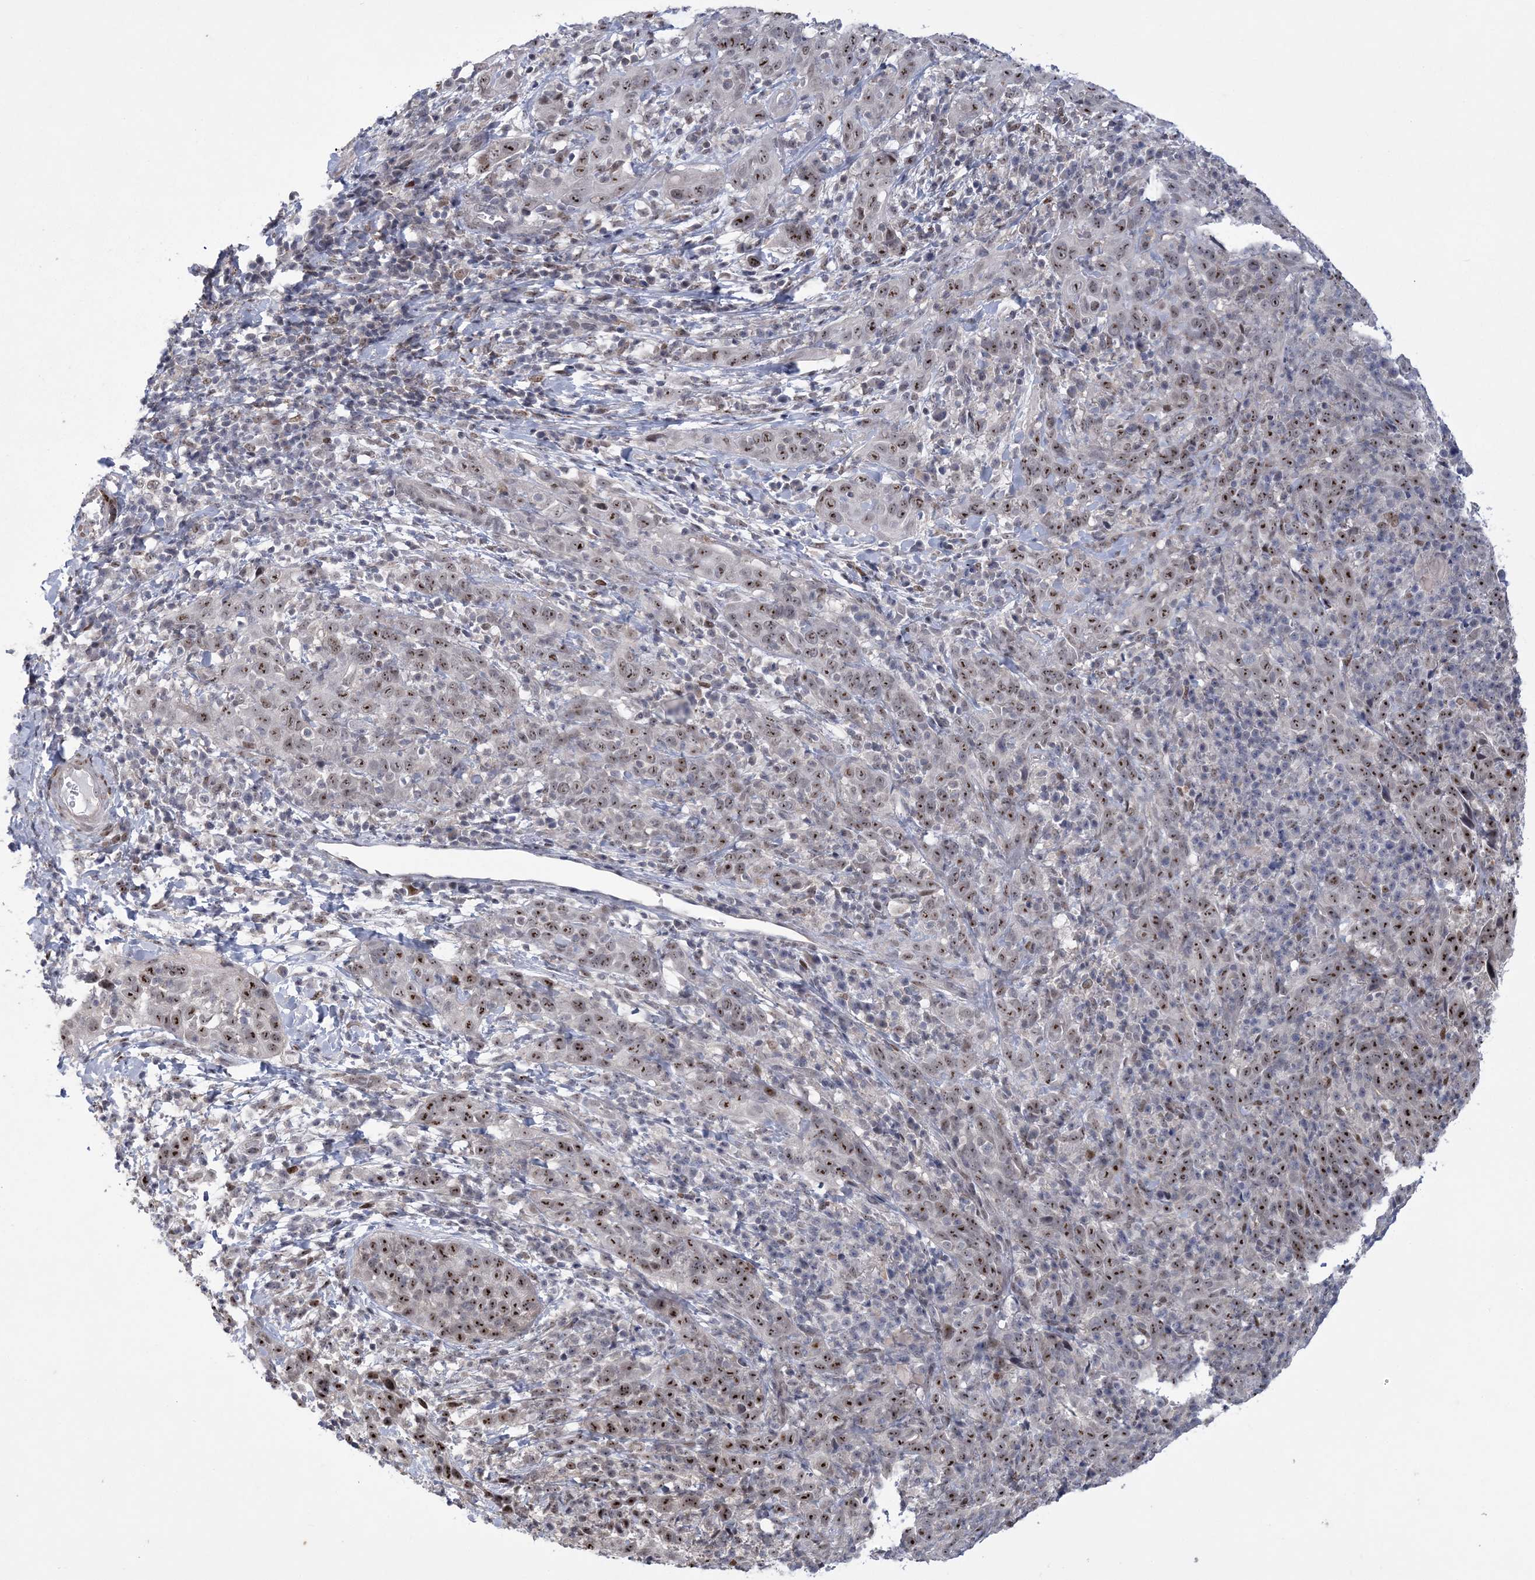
{"staining": {"intensity": "moderate", "quantity": ">75%", "location": "nuclear"}, "tissue": "cervical cancer", "cell_type": "Tumor cells", "image_type": "cancer", "snomed": [{"axis": "morphology", "description": "Squamous cell carcinoma, NOS"}, {"axis": "topography", "description": "Cervix"}], "caption": "Human squamous cell carcinoma (cervical) stained for a protein (brown) demonstrates moderate nuclear positive expression in about >75% of tumor cells.", "gene": "HOMEZ", "patient": {"sex": "female", "age": 46}}